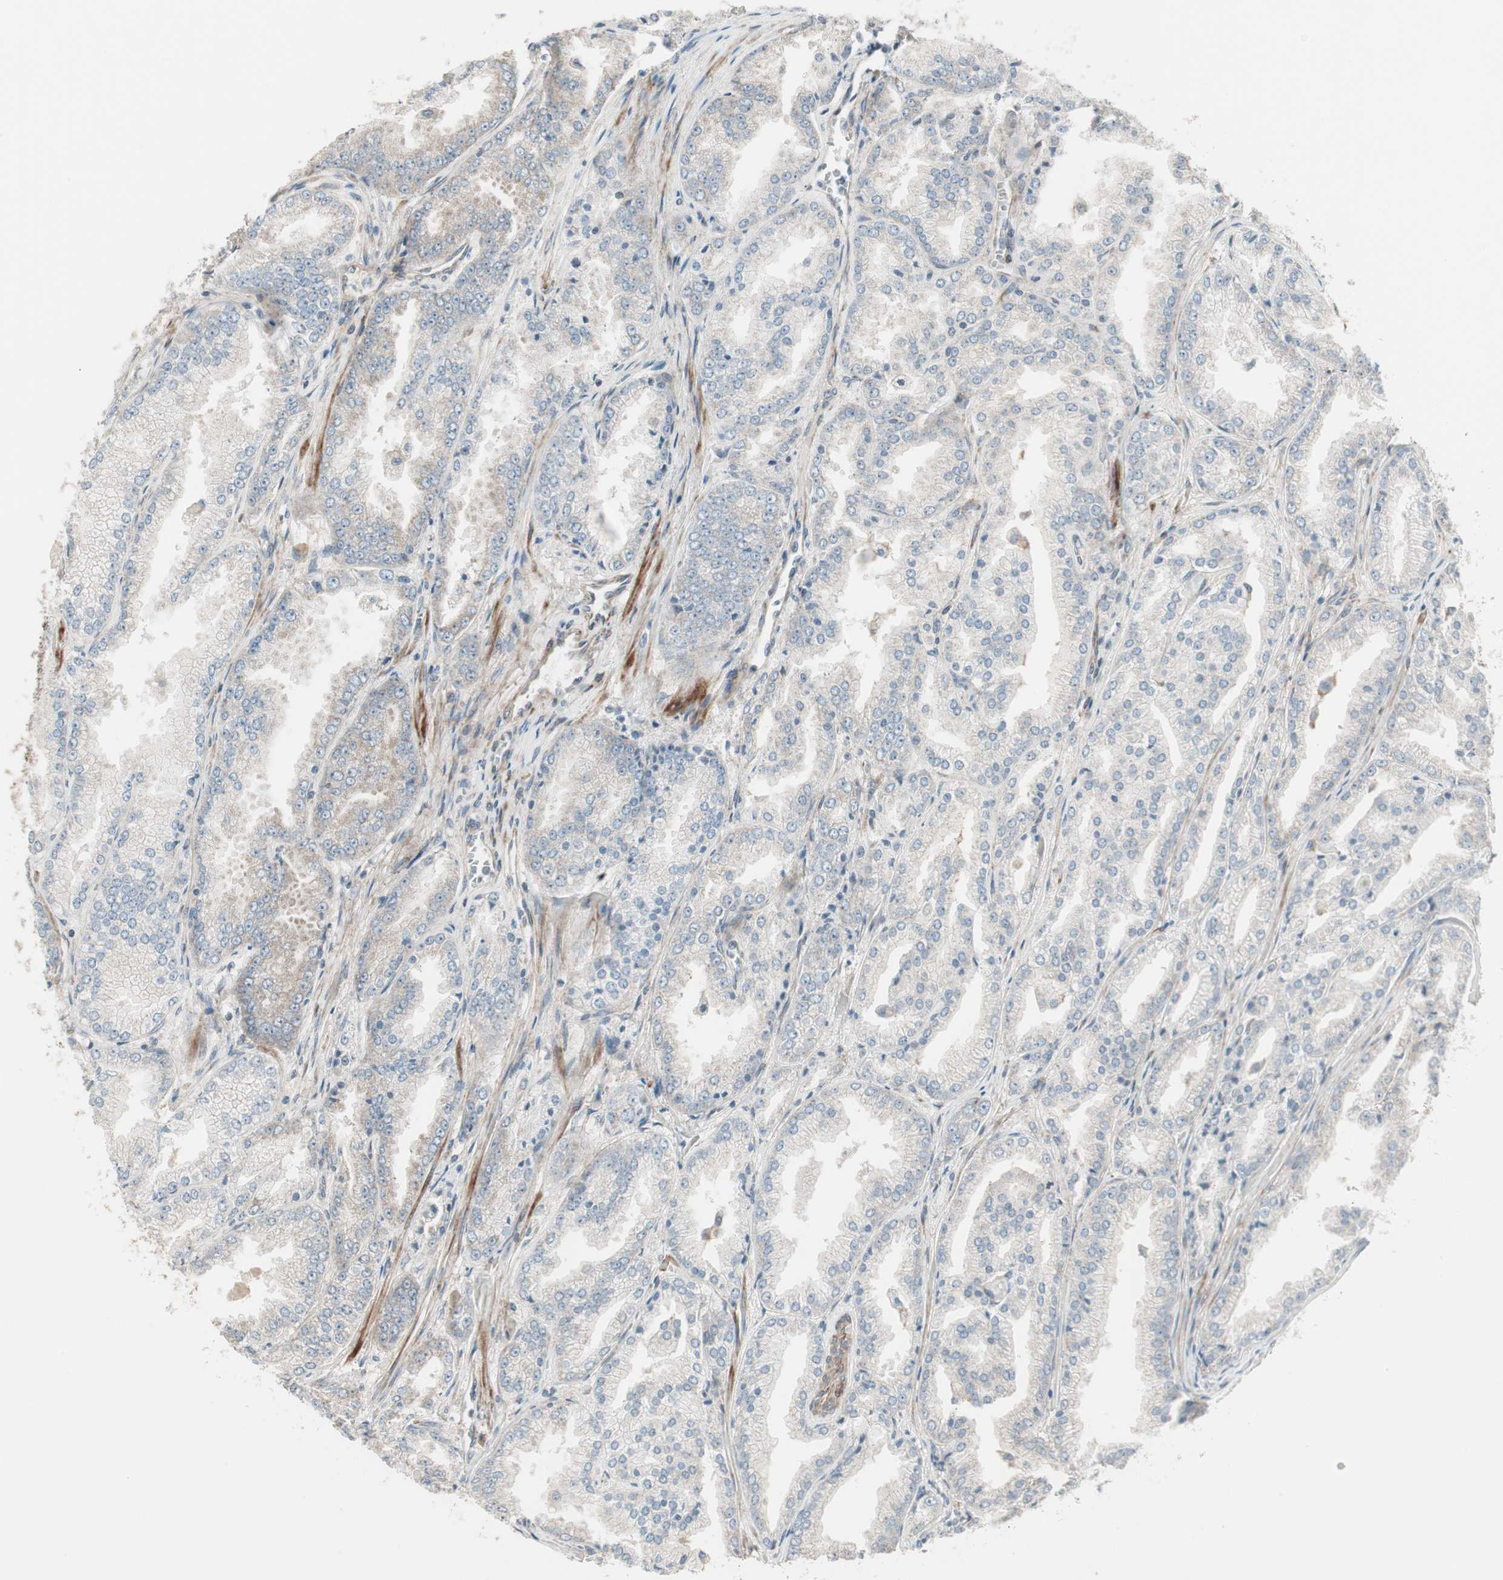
{"staining": {"intensity": "negative", "quantity": "none", "location": "none"}, "tissue": "prostate cancer", "cell_type": "Tumor cells", "image_type": "cancer", "snomed": [{"axis": "morphology", "description": "Adenocarcinoma, High grade"}, {"axis": "topography", "description": "Prostate"}], "caption": "IHC of human prostate cancer (adenocarcinoma (high-grade)) reveals no staining in tumor cells. (Immunohistochemistry, brightfield microscopy, high magnification).", "gene": "PPP2R5E", "patient": {"sex": "male", "age": 61}}